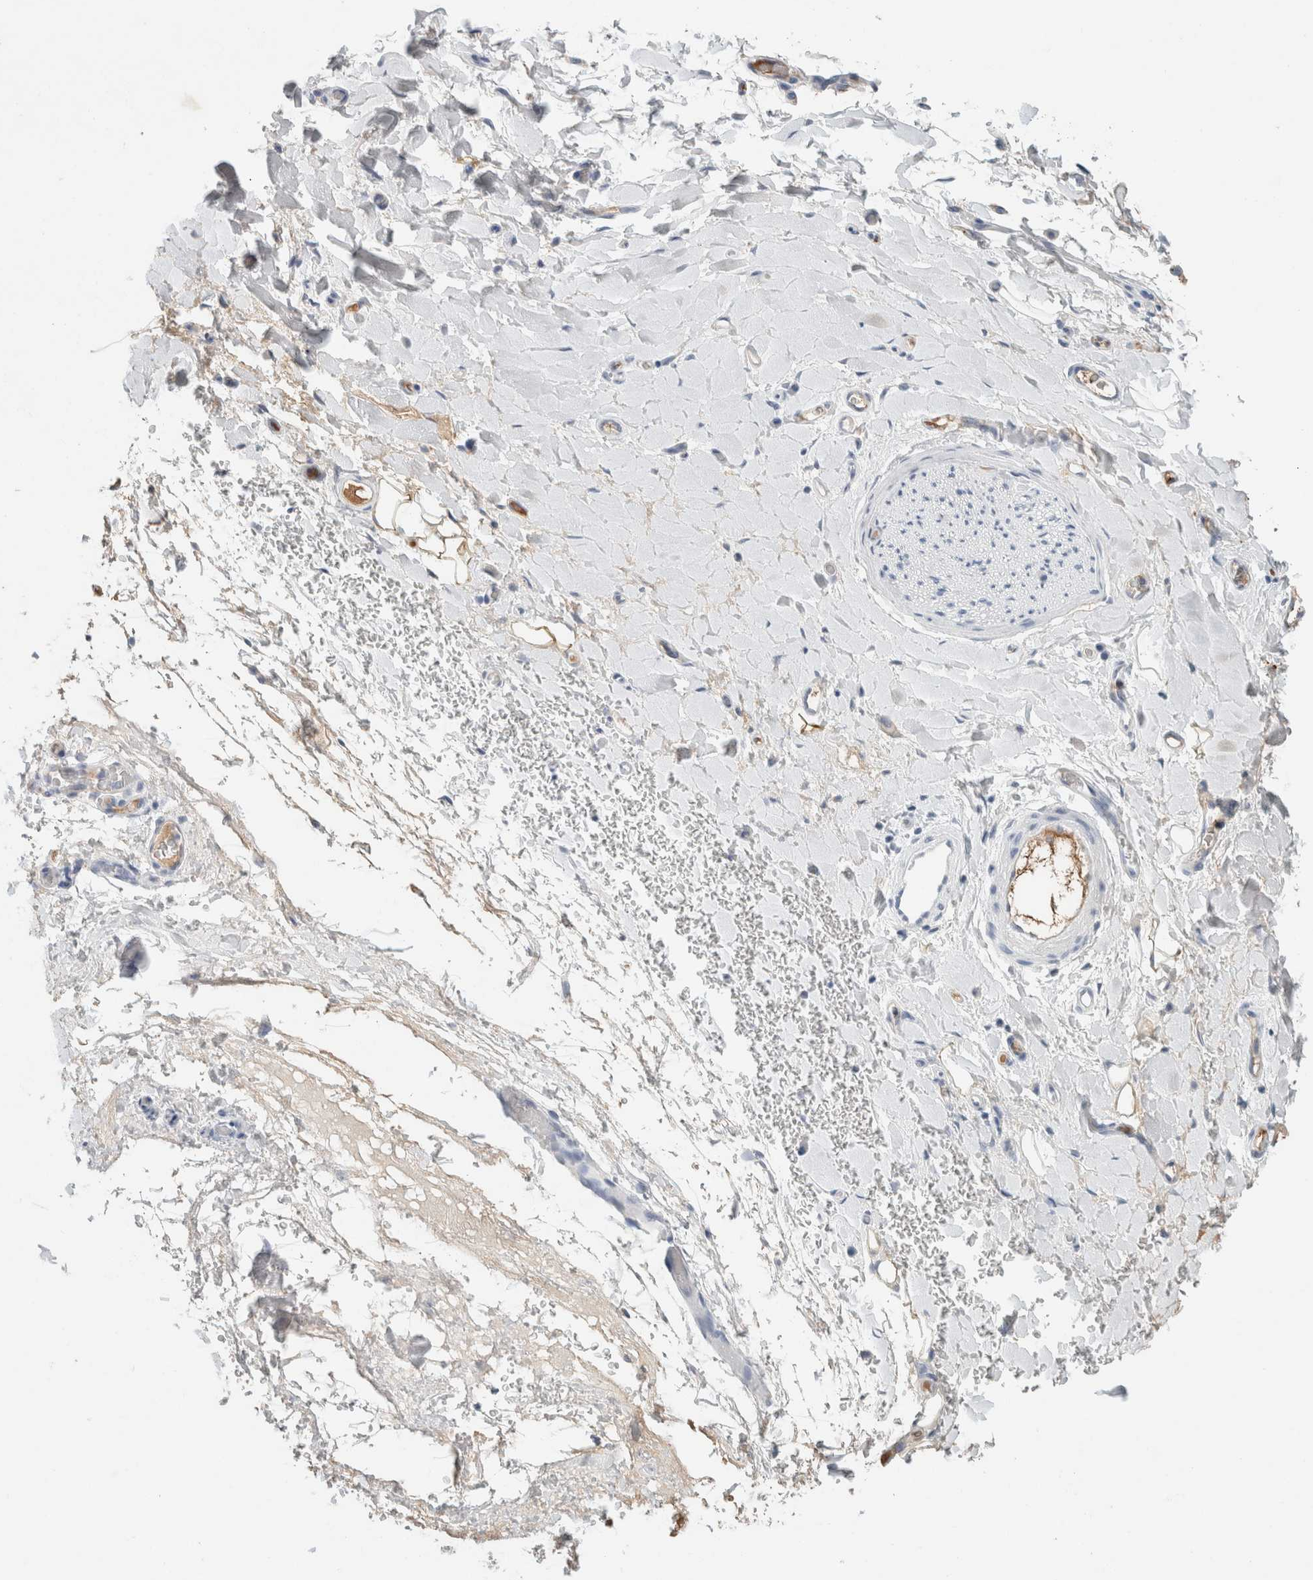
{"staining": {"intensity": "negative", "quantity": "none", "location": "none"}, "tissue": "adipose tissue", "cell_type": "Adipocytes", "image_type": "normal", "snomed": [{"axis": "morphology", "description": "Normal tissue, NOS"}, {"axis": "morphology", "description": "Adenocarcinoma, NOS"}, {"axis": "topography", "description": "Esophagus"}], "caption": "Immunohistochemical staining of normal adipose tissue shows no significant positivity in adipocytes.", "gene": "IL6", "patient": {"sex": "male", "age": 62}}